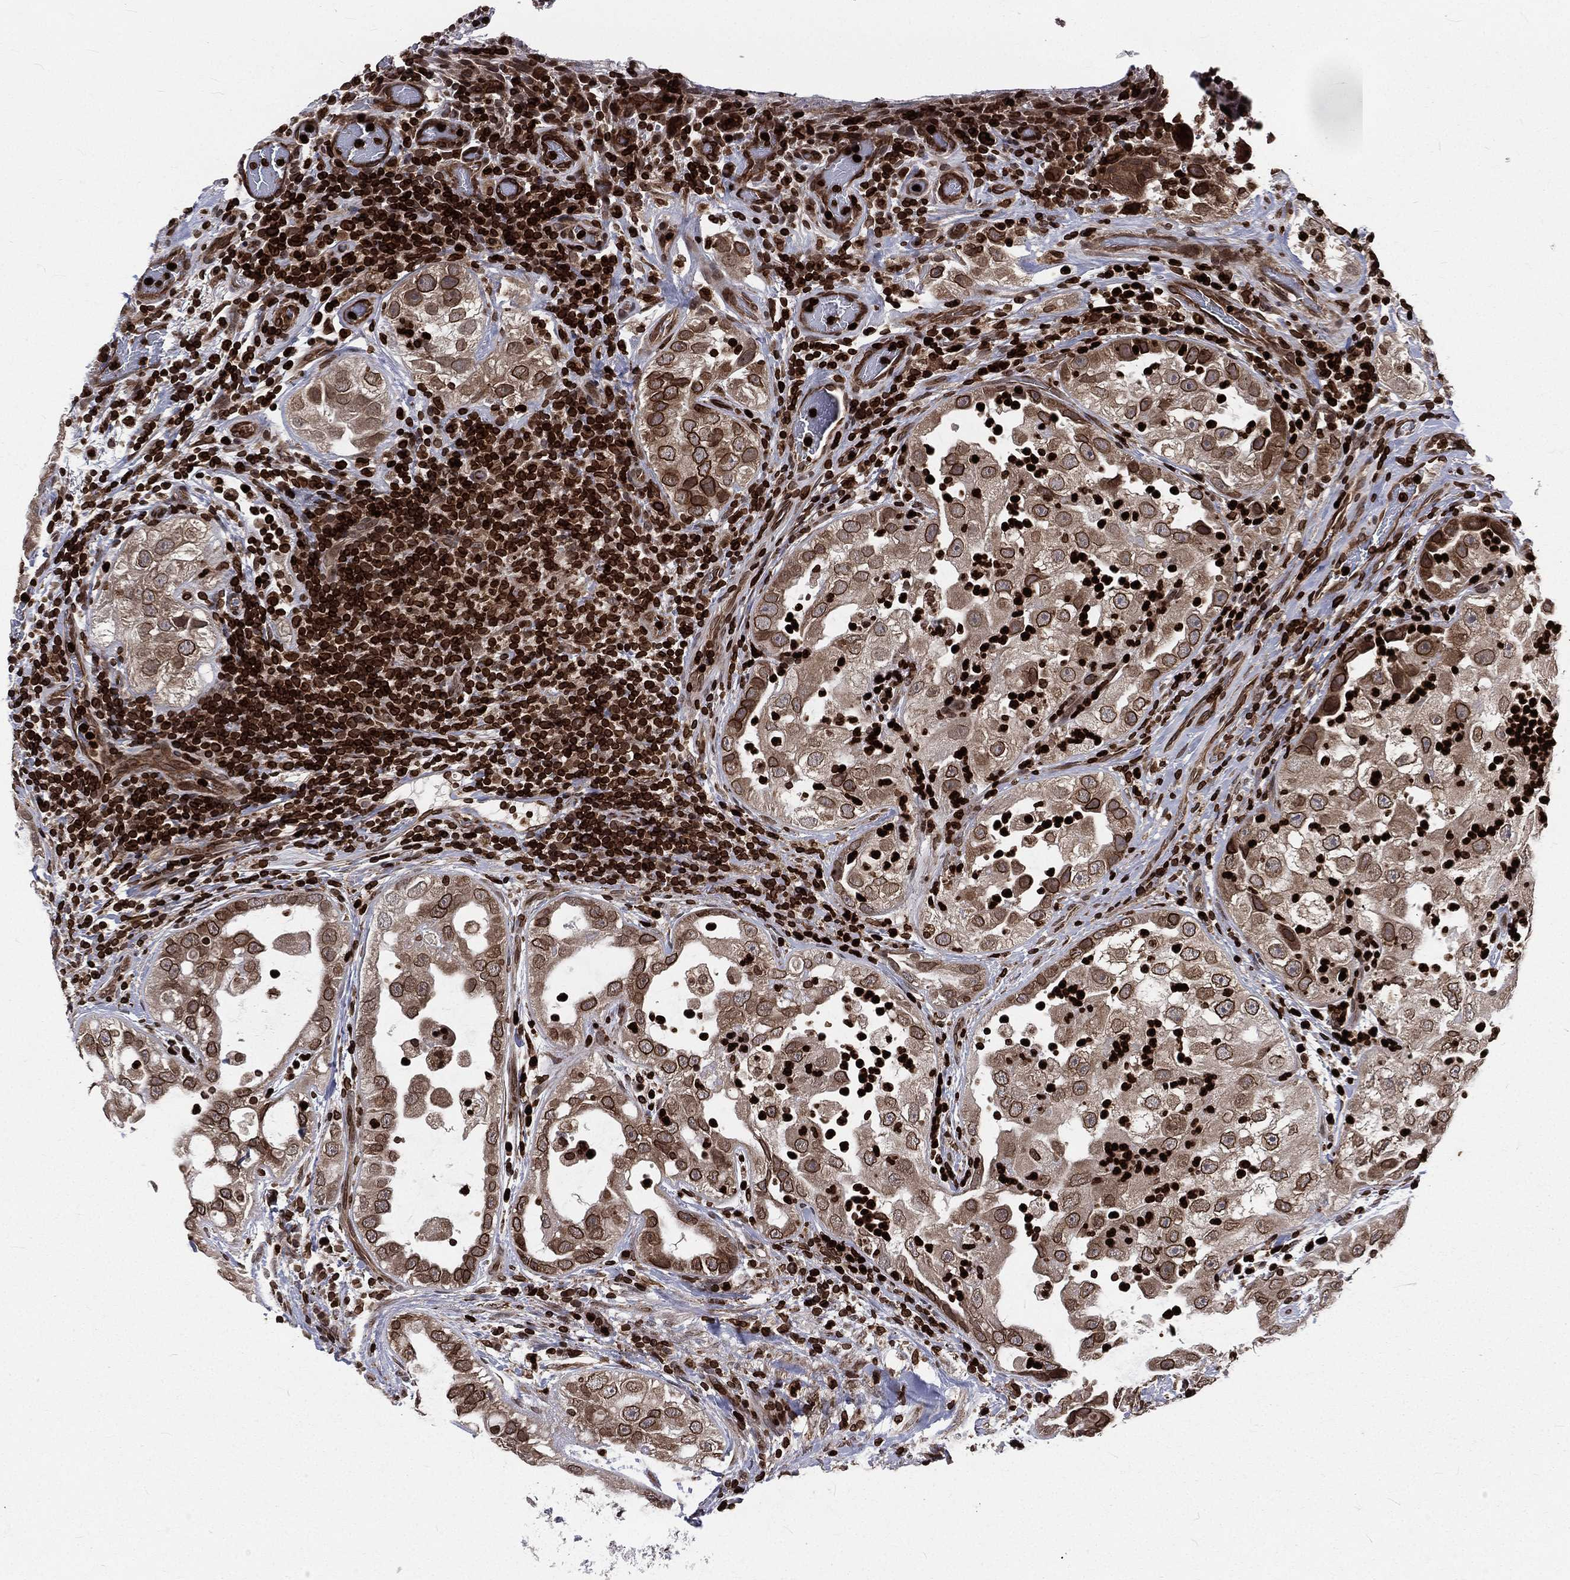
{"staining": {"intensity": "moderate", "quantity": "25%-75%", "location": "cytoplasmic/membranous,nuclear"}, "tissue": "urothelial cancer", "cell_type": "Tumor cells", "image_type": "cancer", "snomed": [{"axis": "morphology", "description": "Urothelial carcinoma, High grade"}, {"axis": "topography", "description": "Urinary bladder"}], "caption": "Human urothelial cancer stained for a protein (brown) demonstrates moderate cytoplasmic/membranous and nuclear positive positivity in approximately 25%-75% of tumor cells.", "gene": "LBR", "patient": {"sex": "female", "age": 41}}